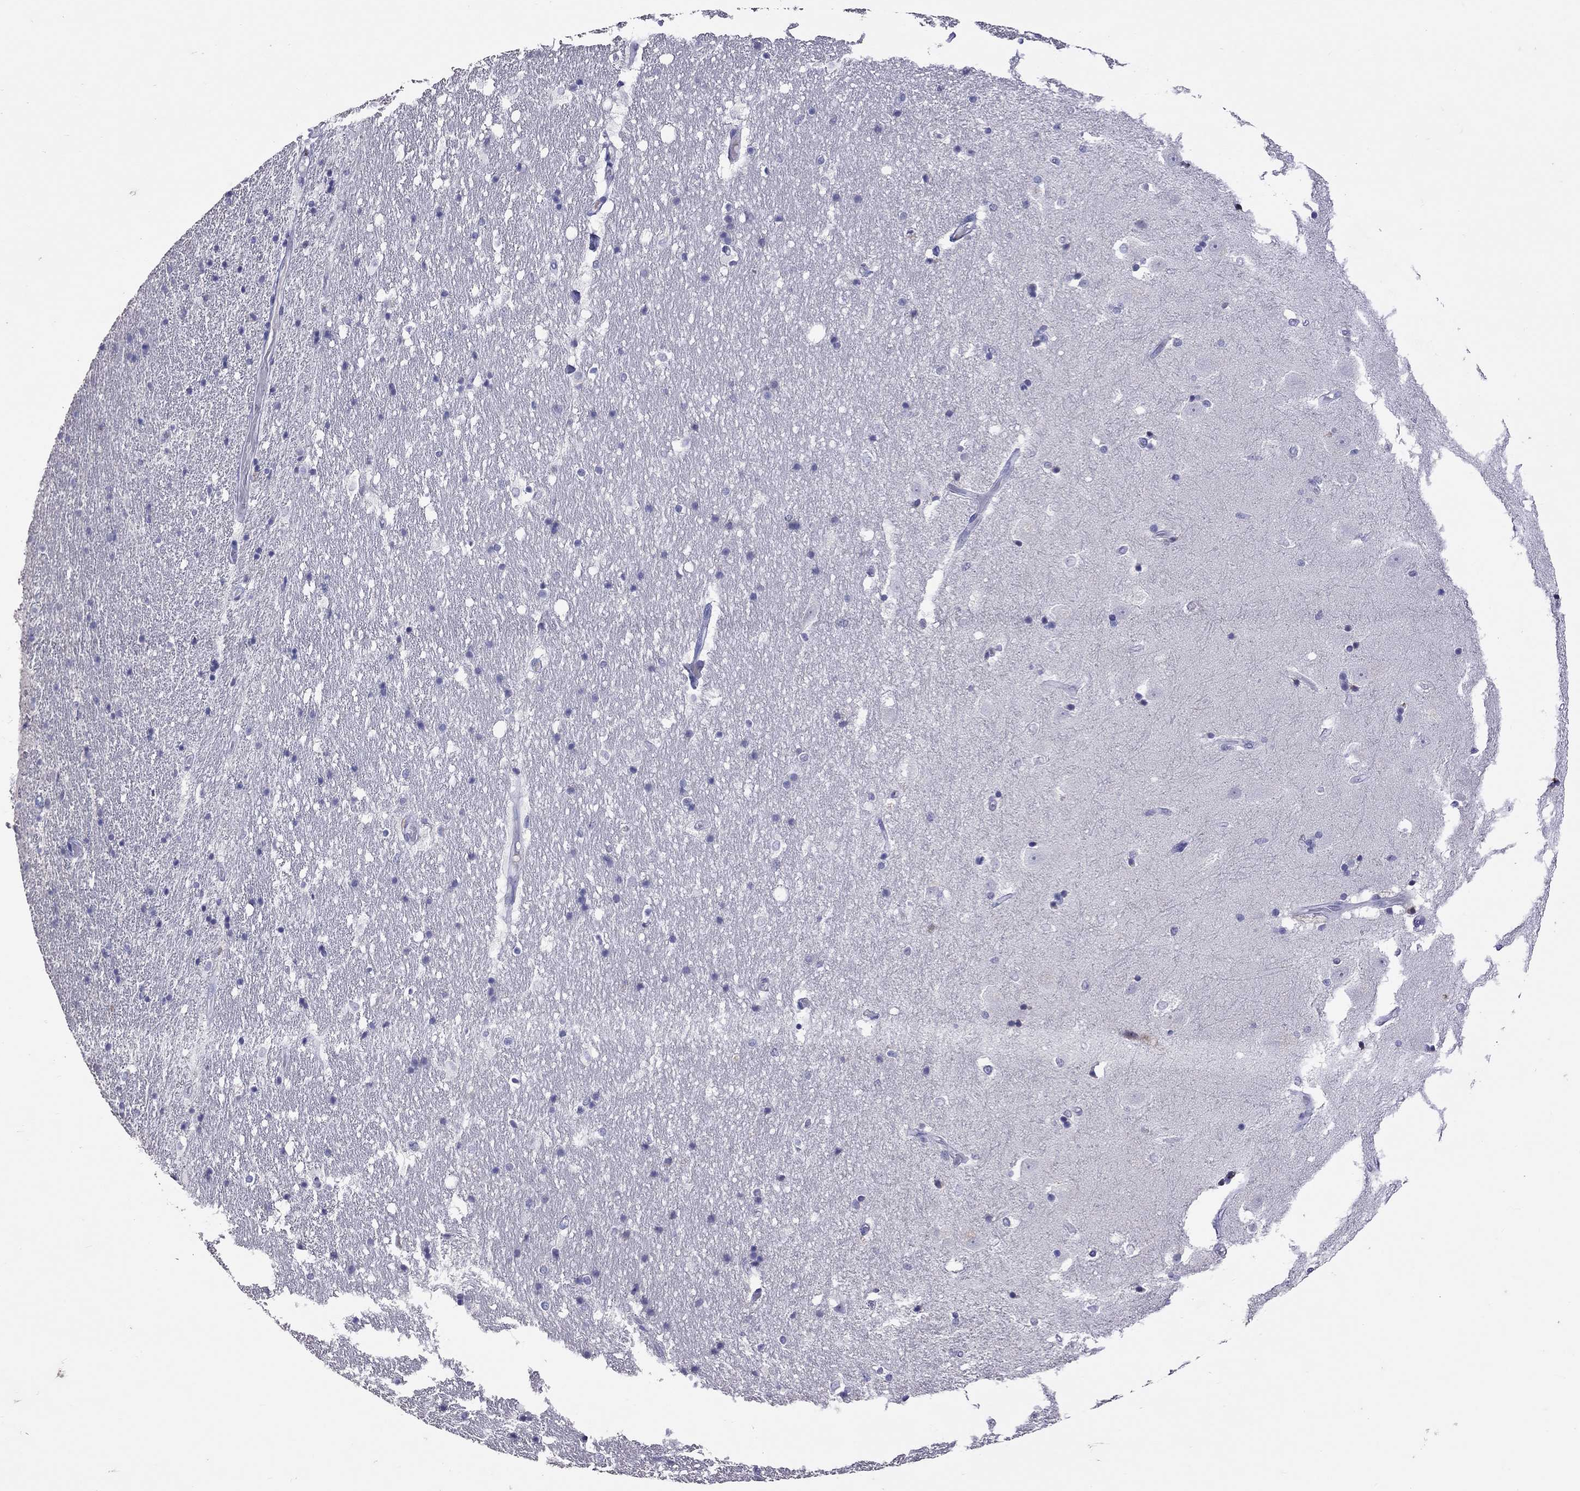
{"staining": {"intensity": "negative", "quantity": "none", "location": "none"}, "tissue": "hippocampus", "cell_type": "Glial cells", "image_type": "normal", "snomed": [{"axis": "morphology", "description": "Normal tissue, NOS"}, {"axis": "topography", "description": "Hippocampus"}], "caption": "High magnification brightfield microscopy of benign hippocampus stained with DAB (3,3'-diaminobenzidine) (brown) and counterstained with hematoxylin (blue): glial cells show no significant positivity. (DAB (3,3'-diaminobenzidine) immunohistochemistry (IHC), high magnification).", "gene": "SLAMF1", "patient": {"sex": "male", "age": 49}}